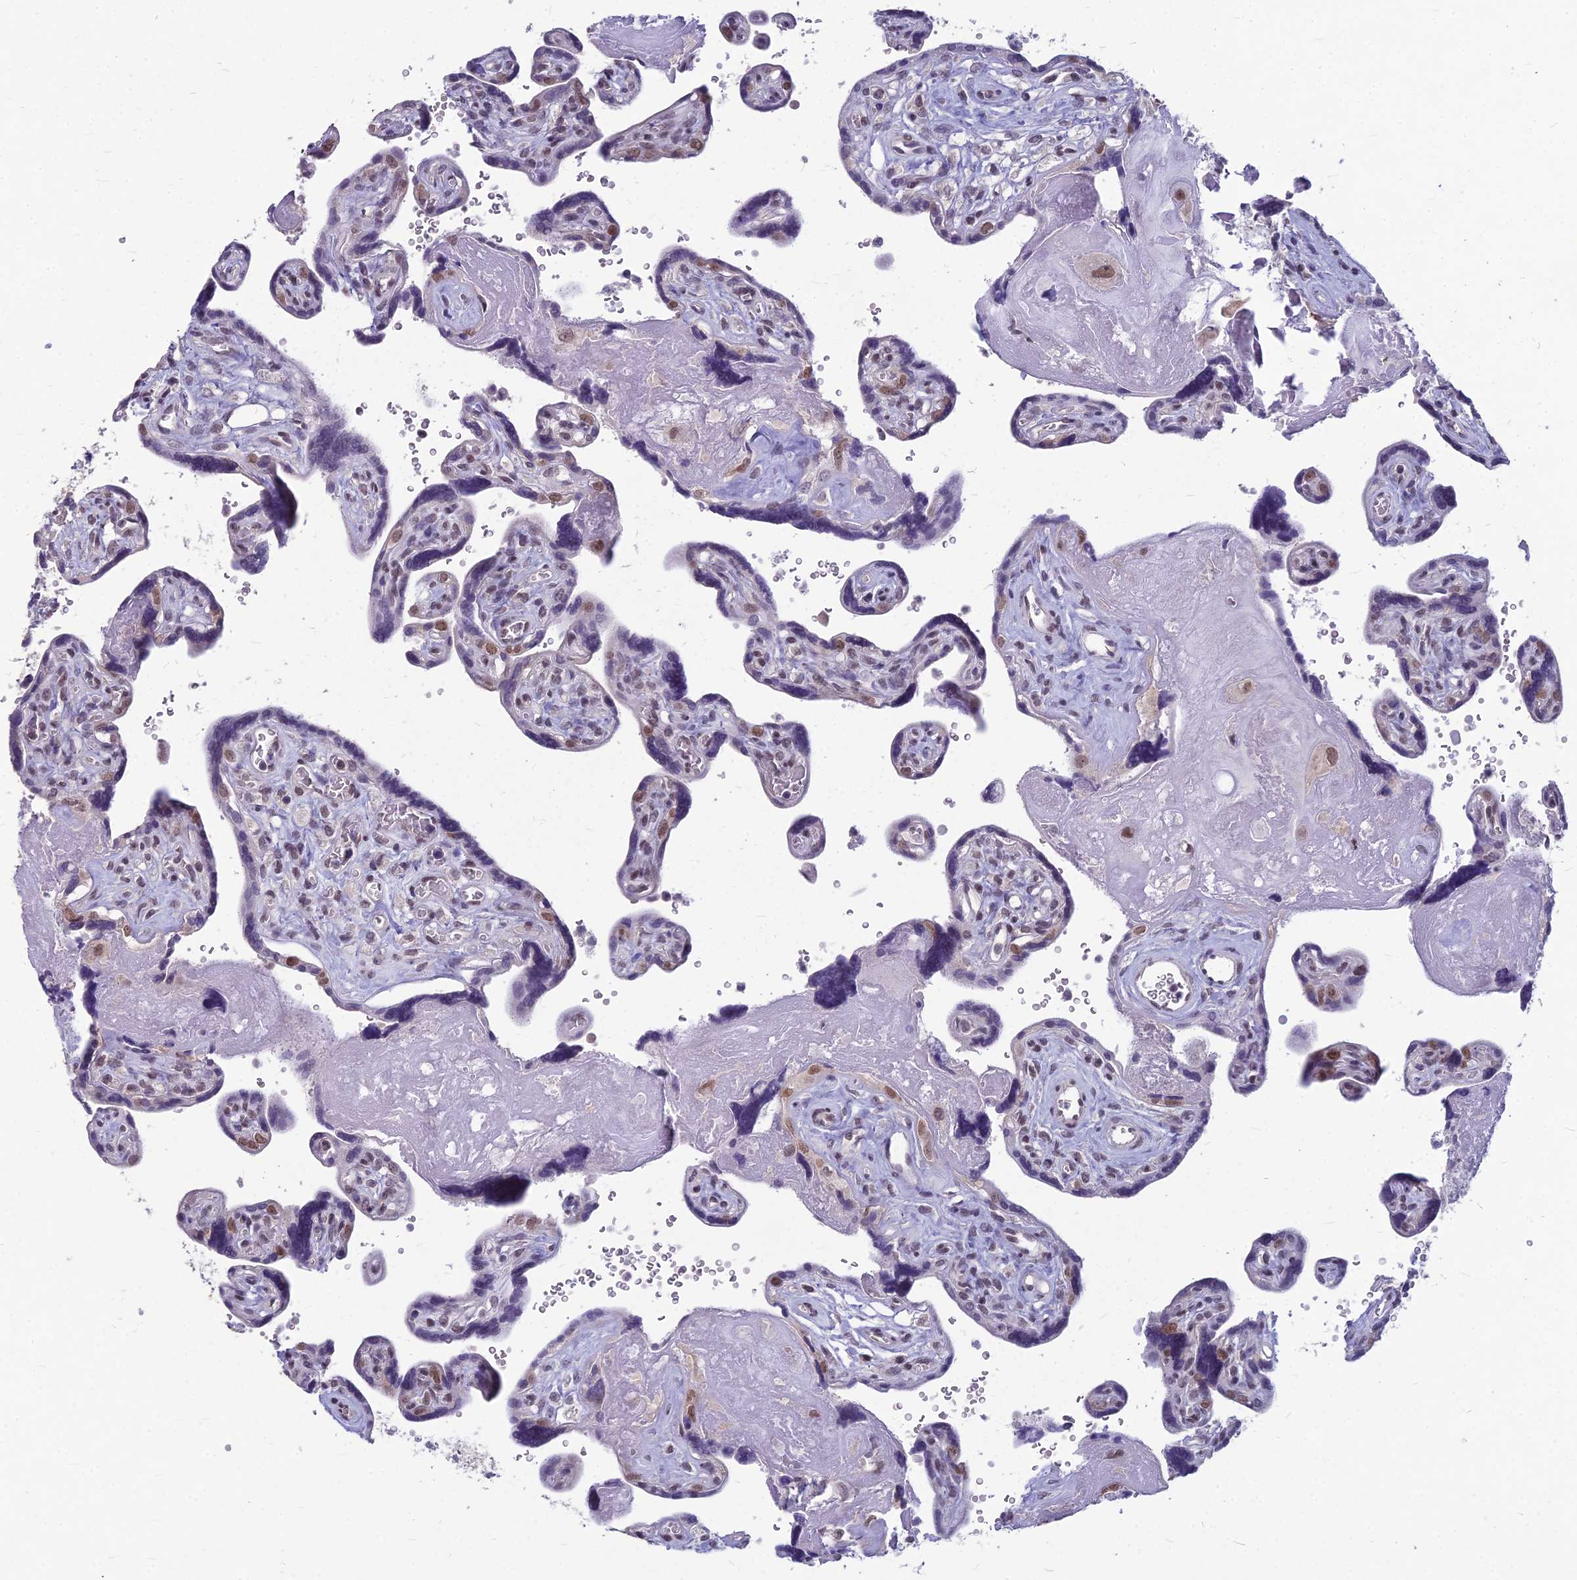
{"staining": {"intensity": "moderate", "quantity": "25%-75%", "location": "nuclear"}, "tissue": "placenta", "cell_type": "Trophoblastic cells", "image_type": "normal", "snomed": [{"axis": "morphology", "description": "Normal tissue, NOS"}, {"axis": "topography", "description": "Placenta"}], "caption": "An immunohistochemistry histopathology image of benign tissue is shown. Protein staining in brown labels moderate nuclear positivity in placenta within trophoblastic cells.", "gene": "KAT7", "patient": {"sex": "female", "age": 39}}